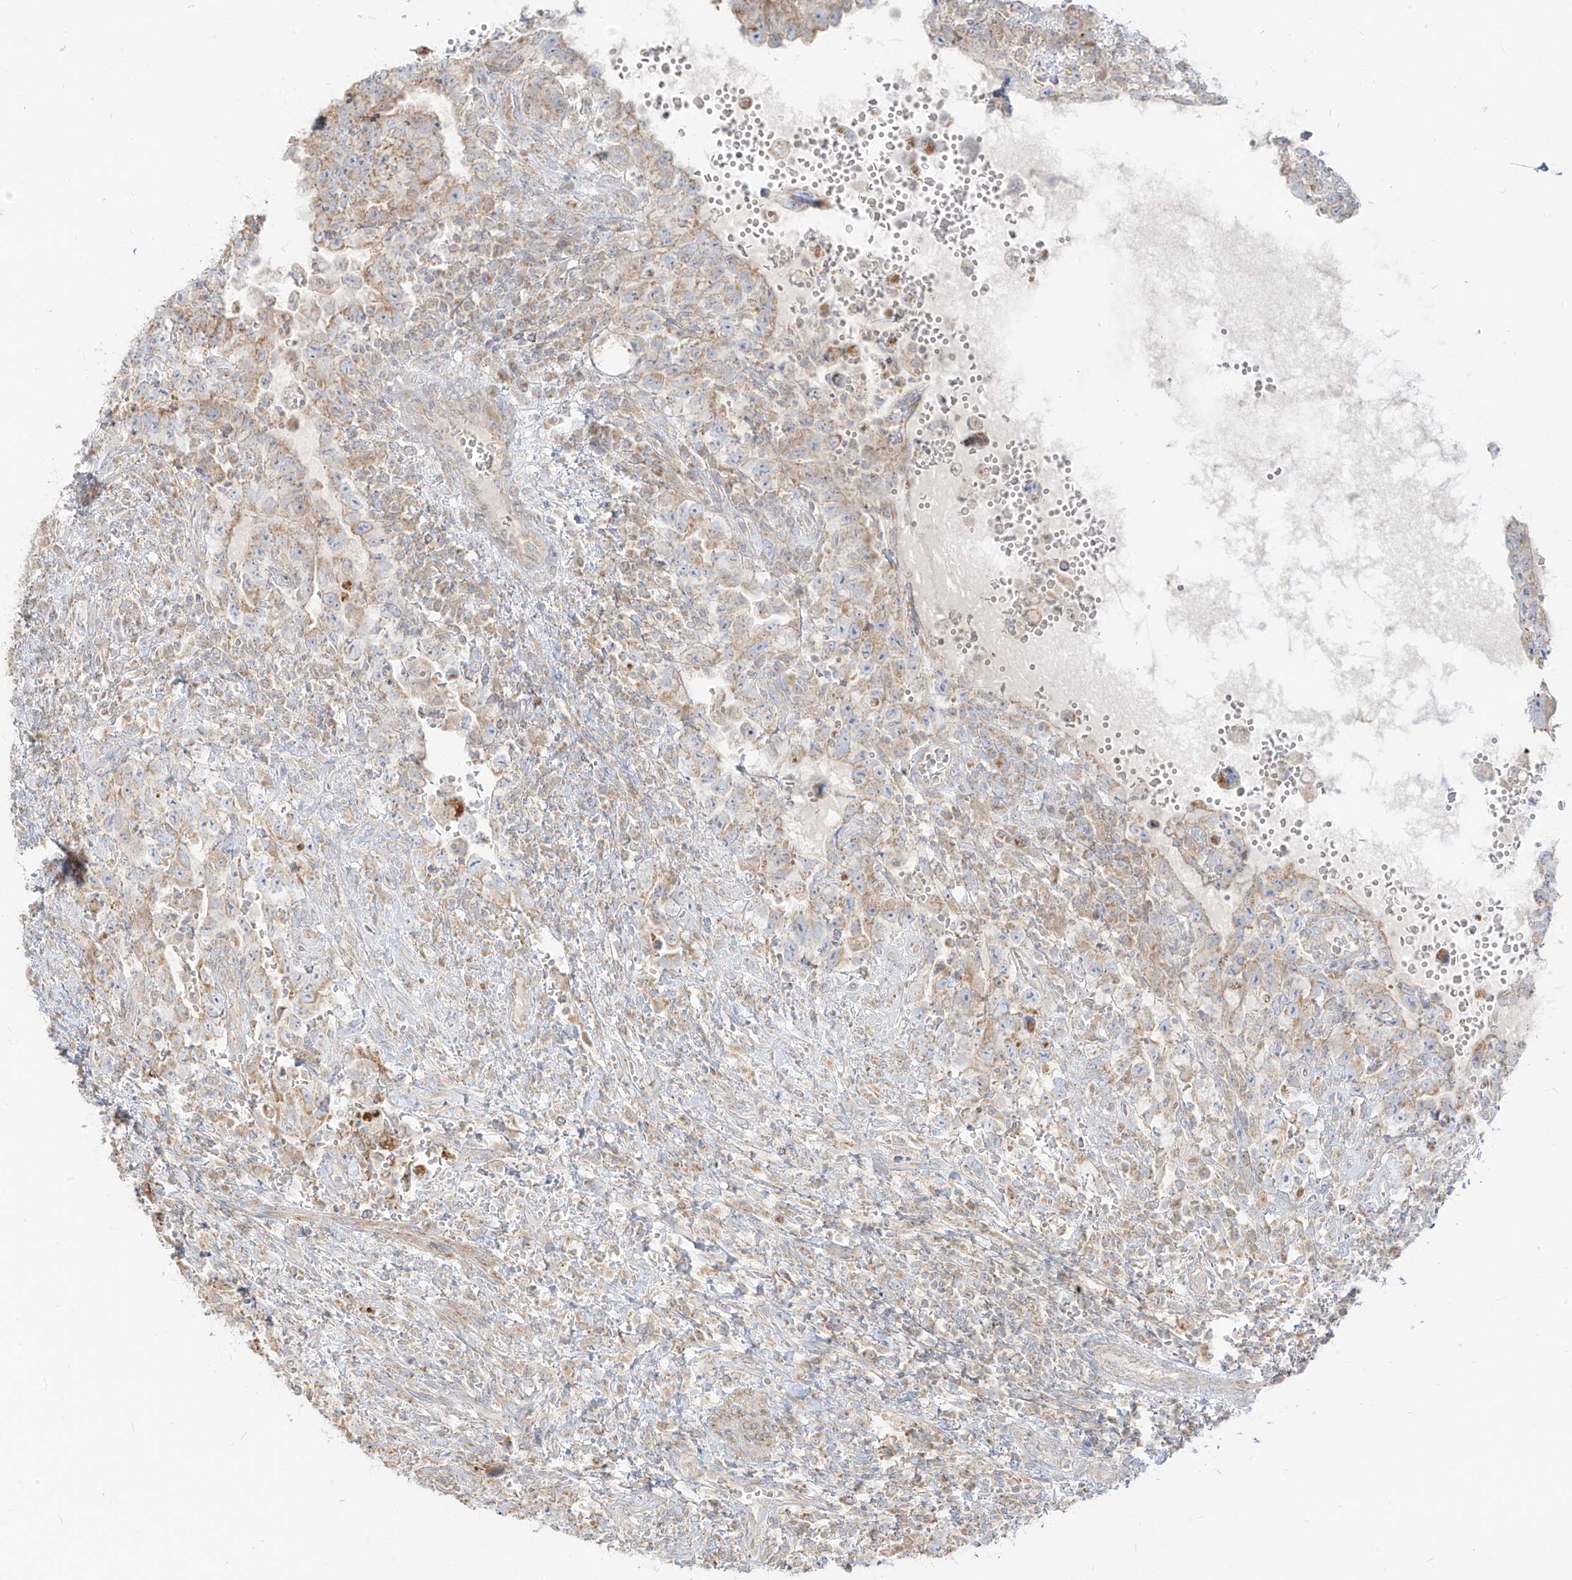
{"staining": {"intensity": "weak", "quantity": "25%-75%", "location": "cytoplasmic/membranous"}, "tissue": "testis cancer", "cell_type": "Tumor cells", "image_type": "cancer", "snomed": [{"axis": "morphology", "description": "Carcinoma, Embryonal, NOS"}, {"axis": "topography", "description": "Testis"}], "caption": "Weak cytoplasmic/membranous protein positivity is seen in about 25%-75% of tumor cells in testis cancer. Using DAB (3,3'-diaminobenzidine) (brown) and hematoxylin (blue) stains, captured at high magnification using brightfield microscopy.", "gene": "ZIM3", "patient": {"sex": "male", "age": 26}}